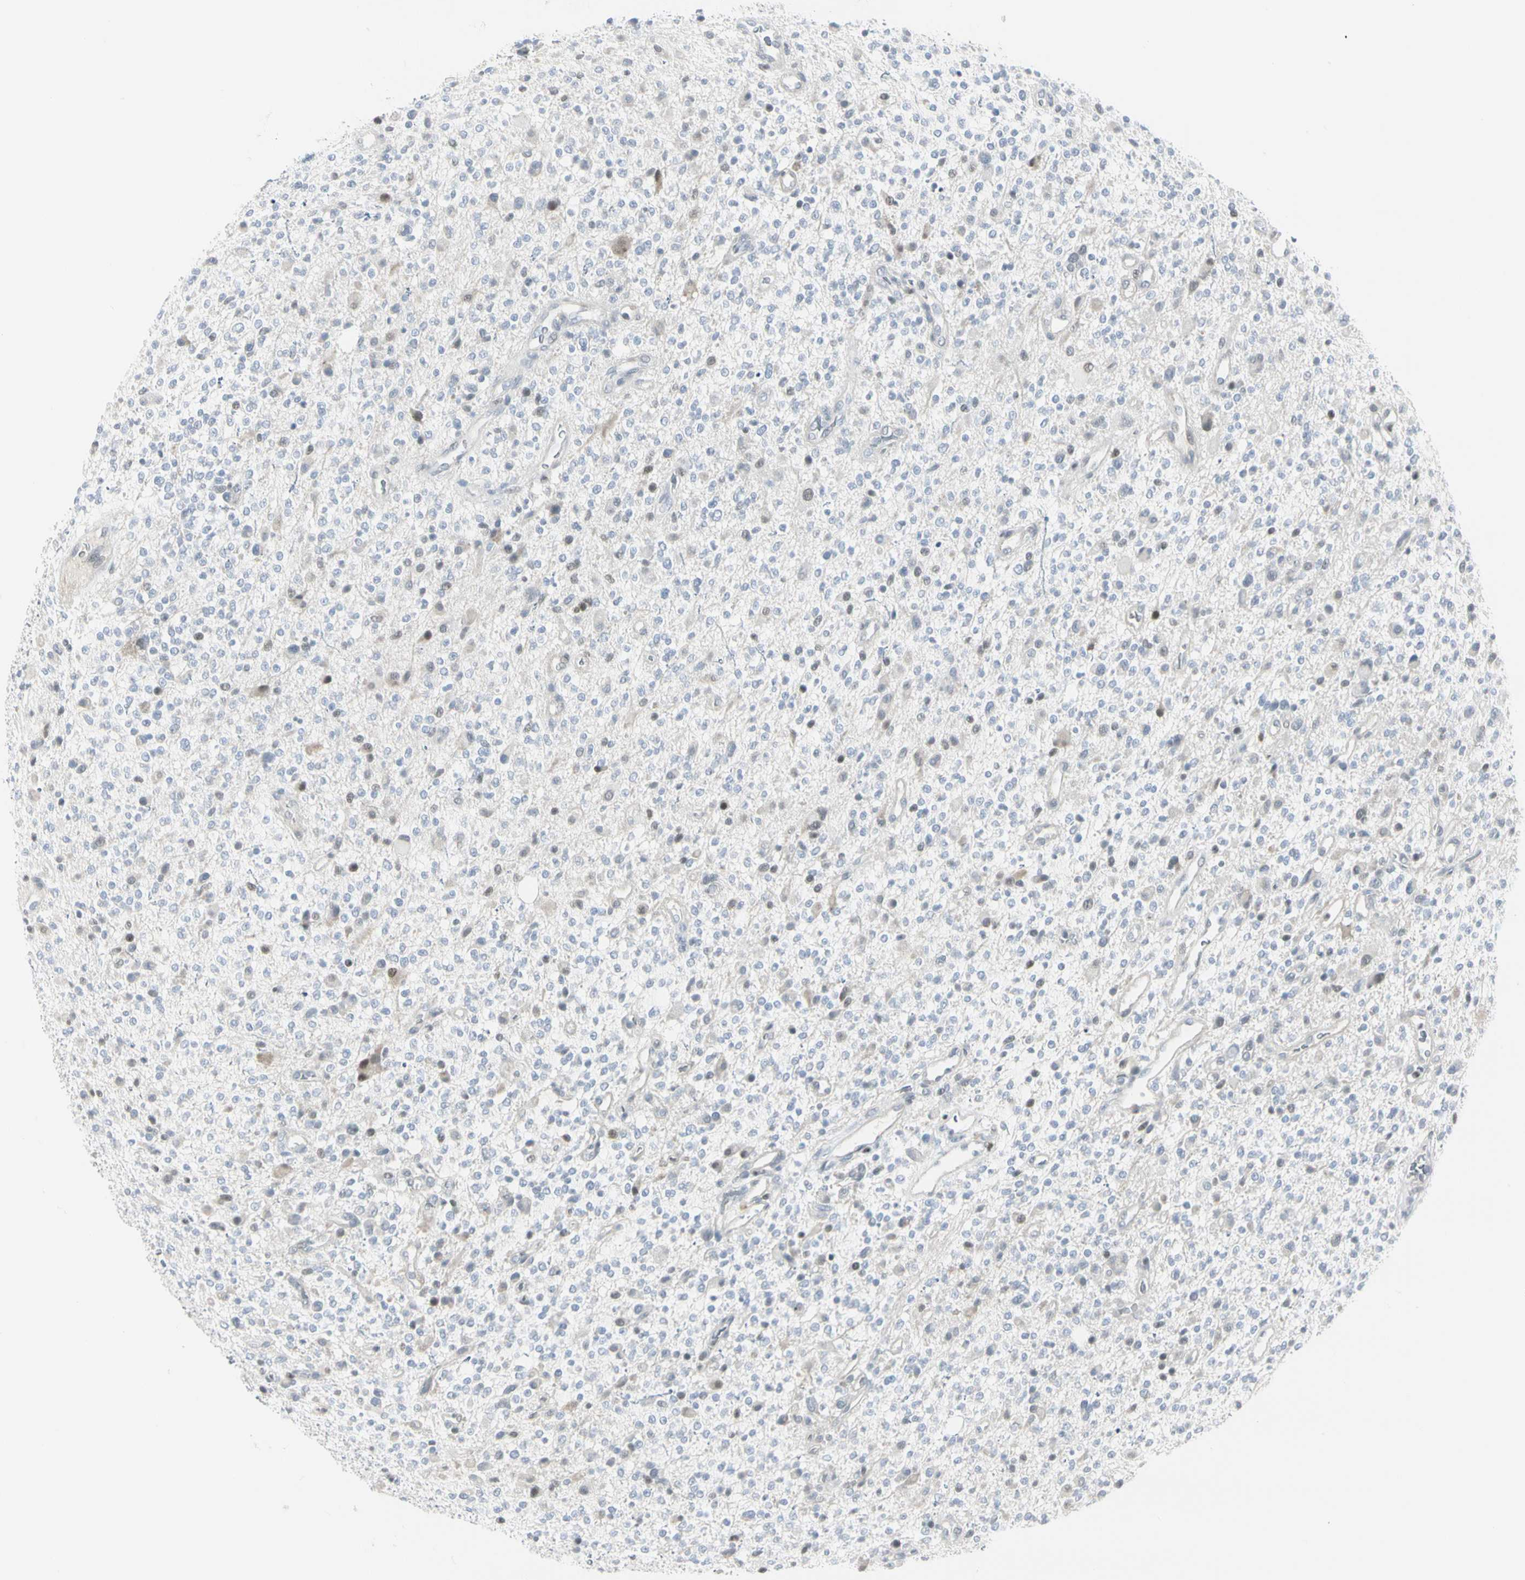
{"staining": {"intensity": "moderate", "quantity": "<25%", "location": "nuclear"}, "tissue": "glioma", "cell_type": "Tumor cells", "image_type": "cancer", "snomed": [{"axis": "morphology", "description": "Glioma, malignant, High grade"}, {"axis": "topography", "description": "Brain"}], "caption": "The image shows immunohistochemical staining of glioma. There is moderate nuclear staining is appreciated in approximately <25% of tumor cells.", "gene": "ZBTB7B", "patient": {"sex": "male", "age": 48}}